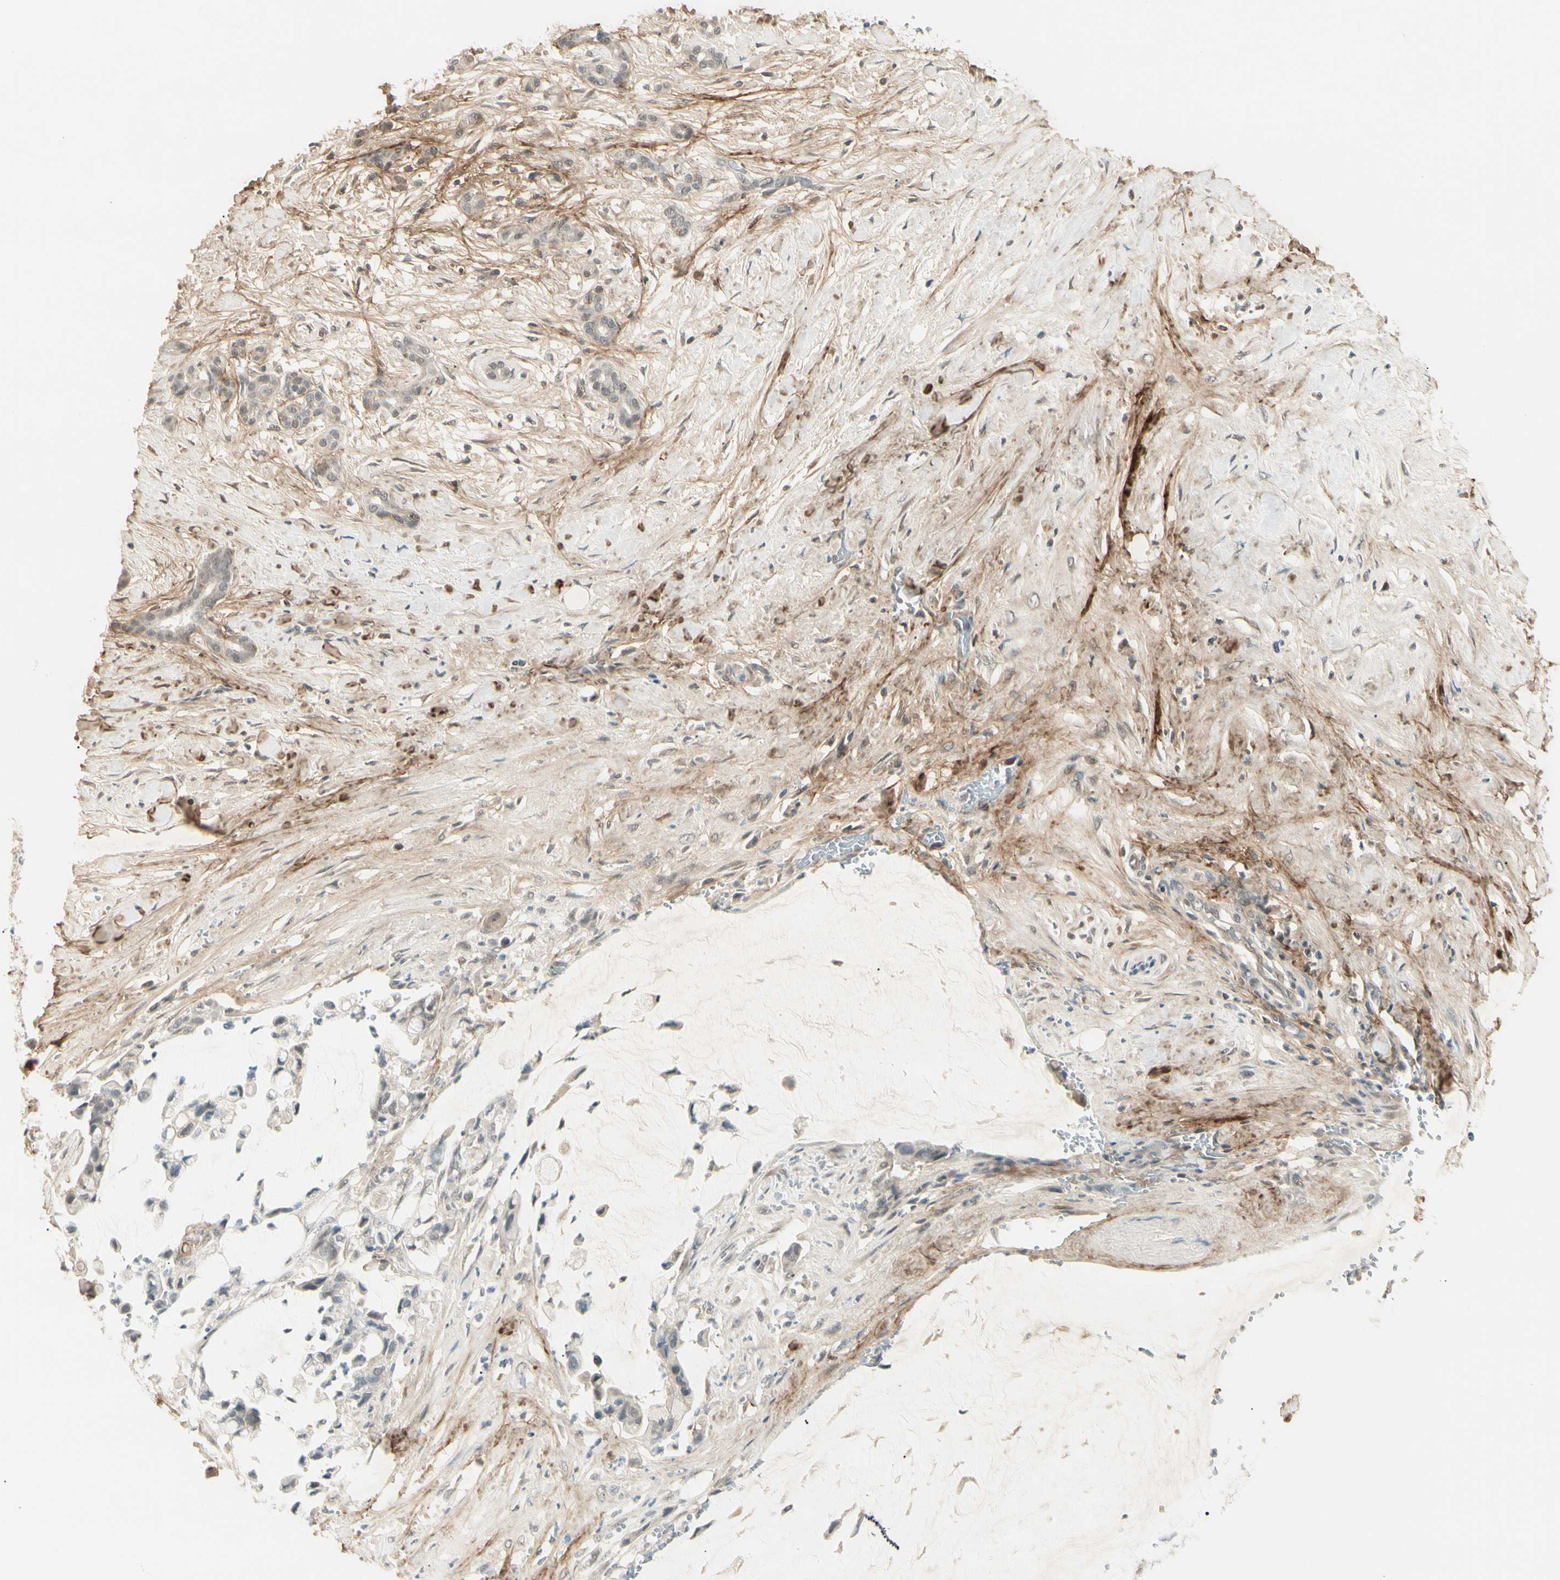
{"staining": {"intensity": "weak", "quantity": "<25%", "location": "cytoplasmic/membranous,nuclear"}, "tissue": "pancreatic cancer", "cell_type": "Tumor cells", "image_type": "cancer", "snomed": [{"axis": "morphology", "description": "Adenocarcinoma, NOS"}, {"axis": "topography", "description": "Pancreas"}], "caption": "The micrograph demonstrates no staining of tumor cells in pancreatic adenocarcinoma. (DAB (3,3'-diaminobenzidine) immunohistochemistry with hematoxylin counter stain).", "gene": "ASPN", "patient": {"sex": "male", "age": 41}}